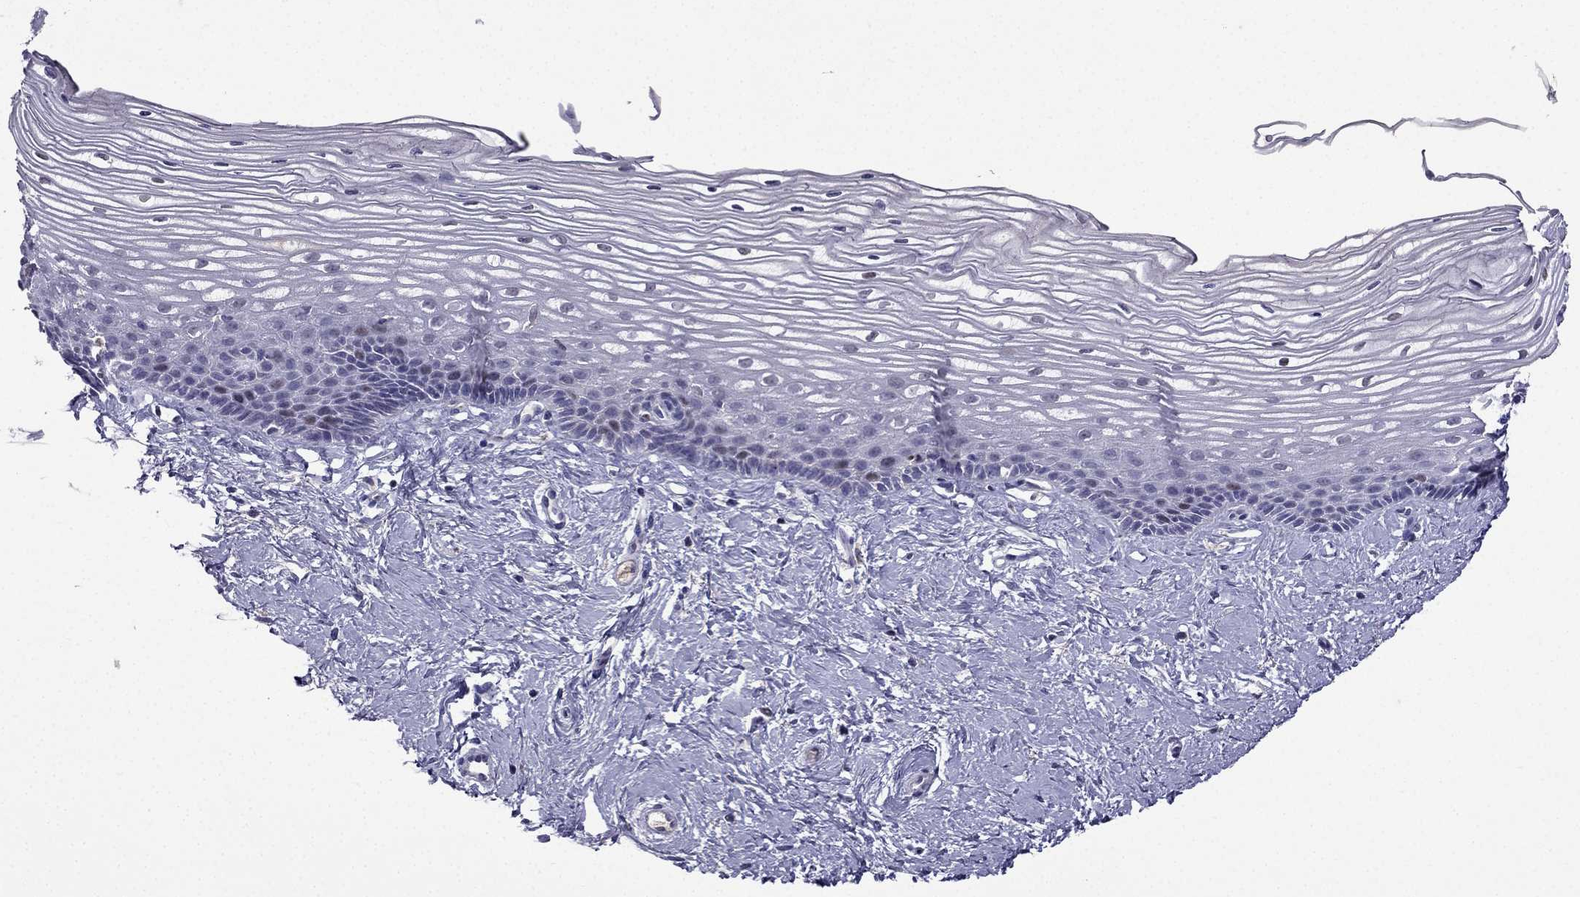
{"staining": {"intensity": "negative", "quantity": "none", "location": "none"}, "tissue": "cervix", "cell_type": "Glandular cells", "image_type": "normal", "snomed": [{"axis": "morphology", "description": "Normal tissue, NOS"}, {"axis": "topography", "description": "Cervix"}], "caption": "The immunohistochemistry (IHC) micrograph has no significant expression in glandular cells of cervix.", "gene": "UHRF1", "patient": {"sex": "female", "age": 40}}